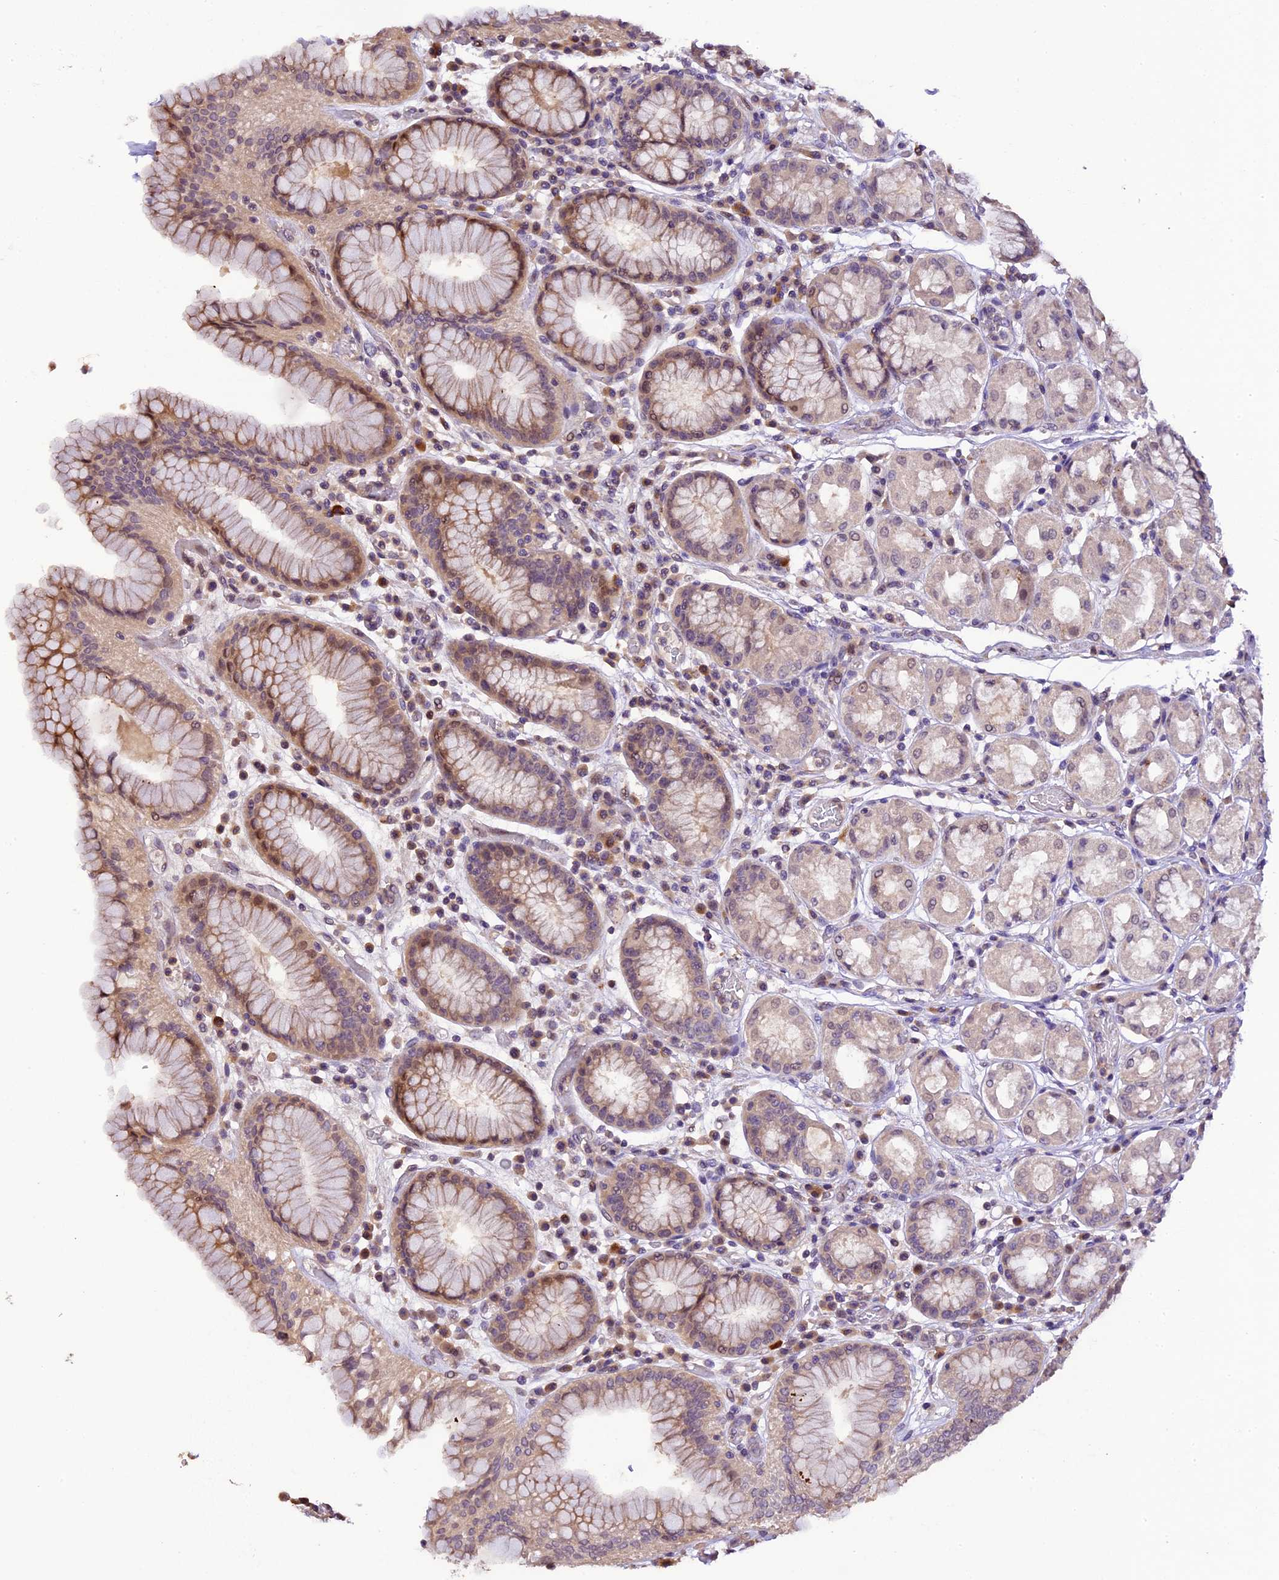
{"staining": {"intensity": "weak", "quantity": "<25%", "location": "cytoplasmic/membranous"}, "tissue": "stomach", "cell_type": "Glandular cells", "image_type": "normal", "snomed": [{"axis": "morphology", "description": "Normal tissue, NOS"}, {"axis": "topography", "description": "Stomach"}, {"axis": "topography", "description": "Stomach, lower"}], "caption": "The photomicrograph exhibits no staining of glandular cells in benign stomach.", "gene": "DGKH", "patient": {"sex": "female", "age": 56}}